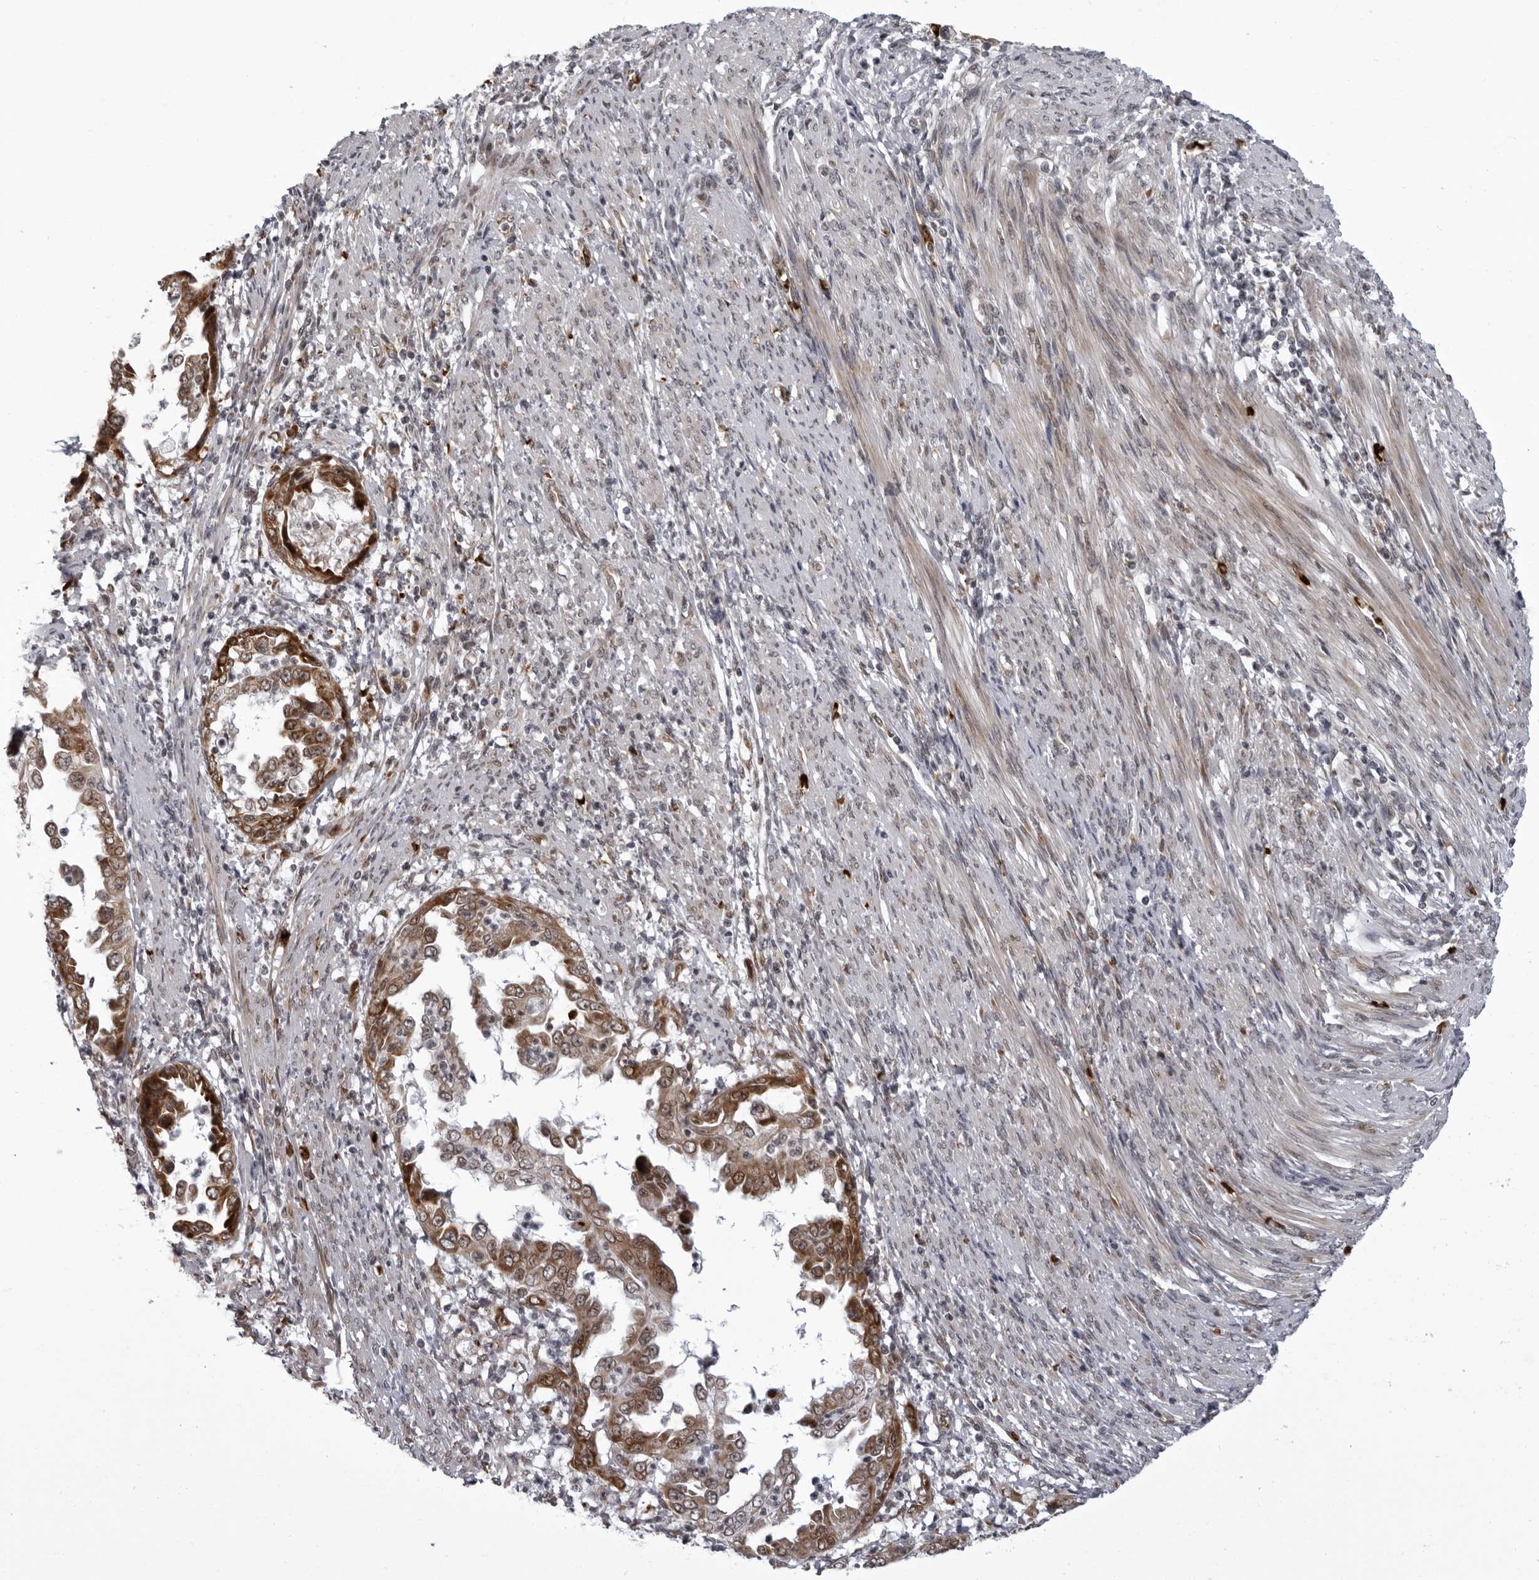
{"staining": {"intensity": "strong", "quantity": ">75%", "location": "cytoplasmic/membranous"}, "tissue": "endometrial cancer", "cell_type": "Tumor cells", "image_type": "cancer", "snomed": [{"axis": "morphology", "description": "Adenocarcinoma, NOS"}, {"axis": "topography", "description": "Endometrium"}], "caption": "IHC photomicrograph of human endometrial cancer (adenocarcinoma) stained for a protein (brown), which shows high levels of strong cytoplasmic/membranous staining in approximately >75% of tumor cells.", "gene": "THOP1", "patient": {"sex": "female", "age": 85}}